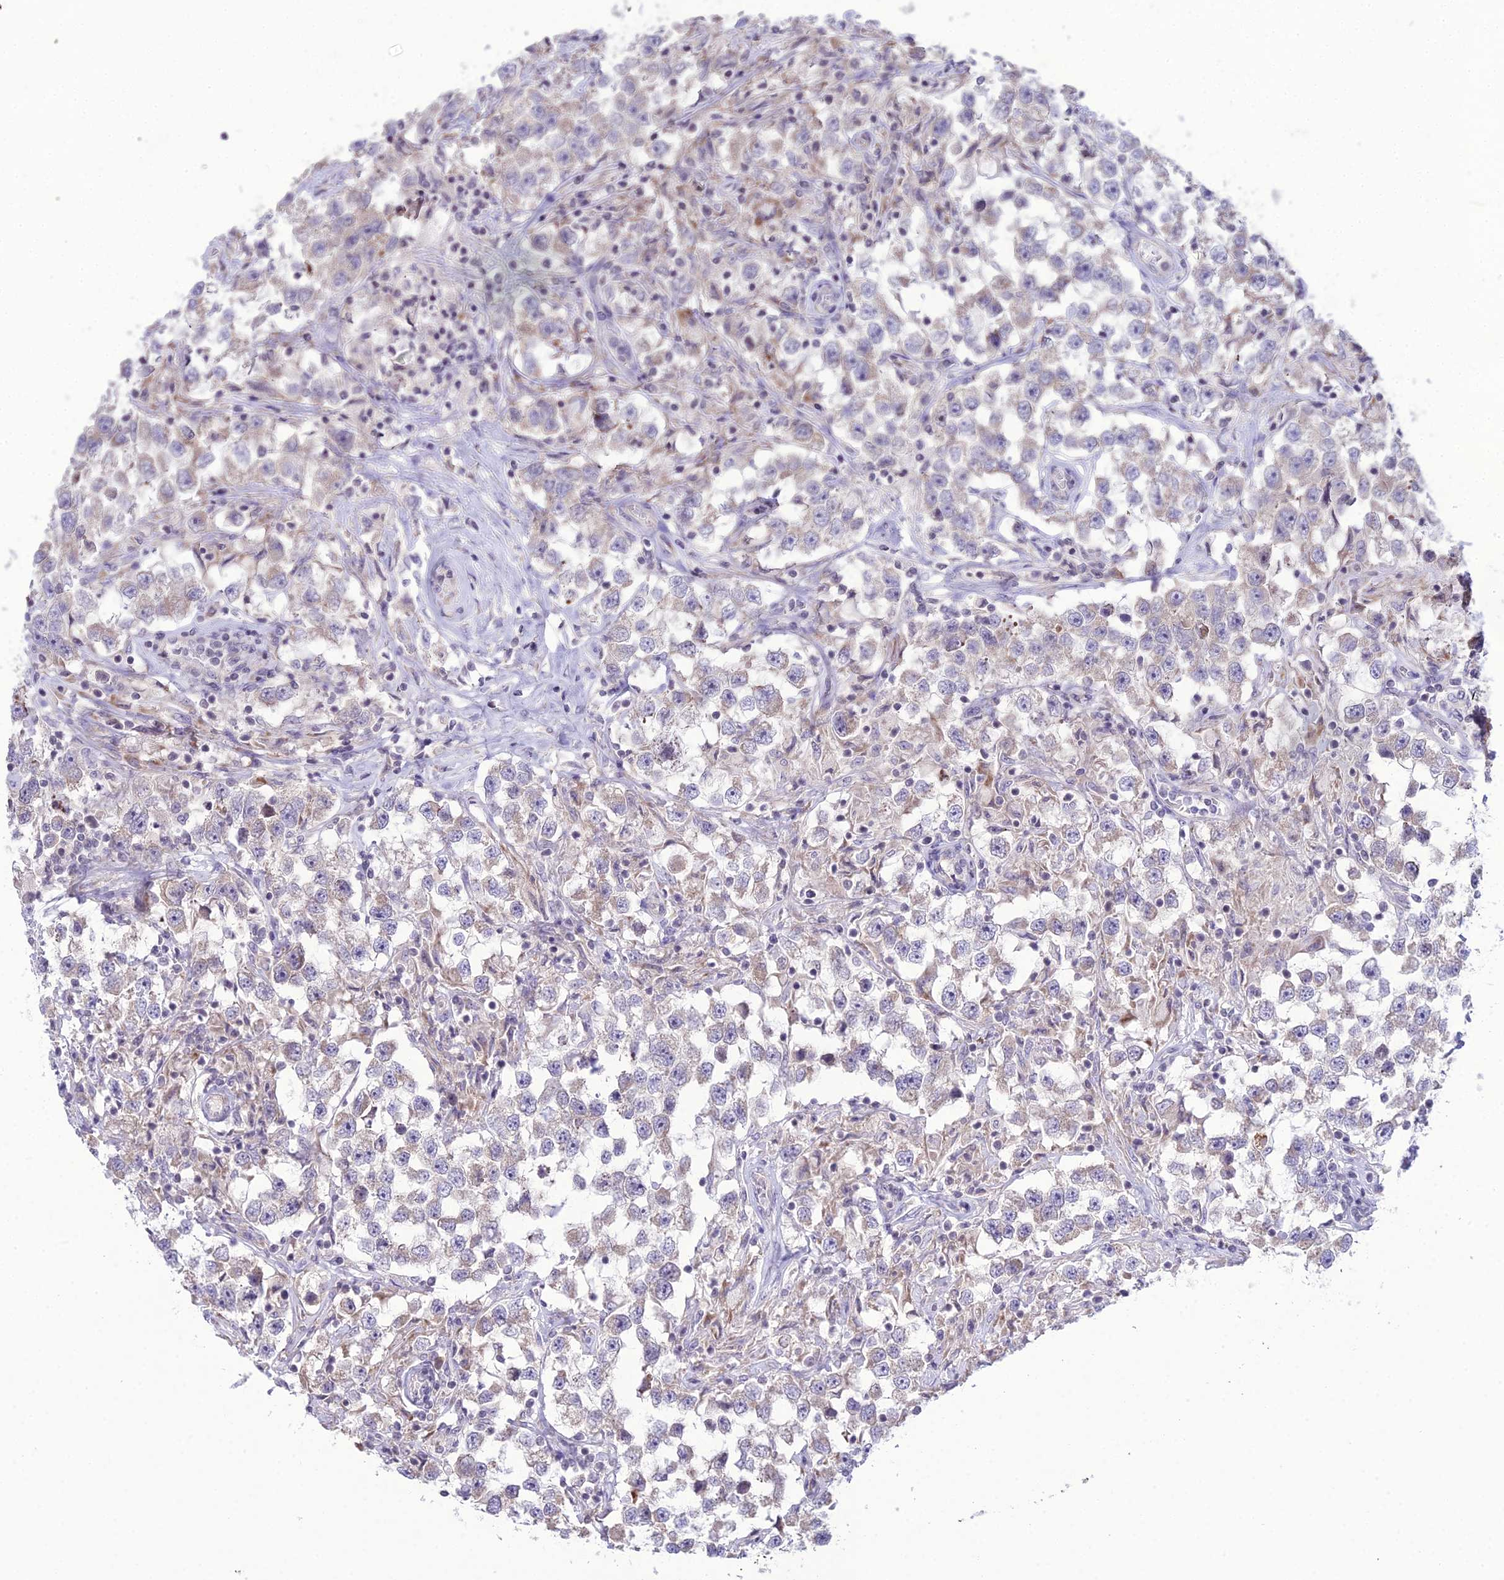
{"staining": {"intensity": "weak", "quantity": "25%-75%", "location": "cytoplasmic/membranous"}, "tissue": "testis cancer", "cell_type": "Tumor cells", "image_type": "cancer", "snomed": [{"axis": "morphology", "description": "Seminoma, NOS"}, {"axis": "topography", "description": "Testis"}], "caption": "Immunohistochemical staining of human testis seminoma reveals low levels of weak cytoplasmic/membranous protein expression in about 25%-75% of tumor cells.", "gene": "RPS26", "patient": {"sex": "male", "age": 46}}